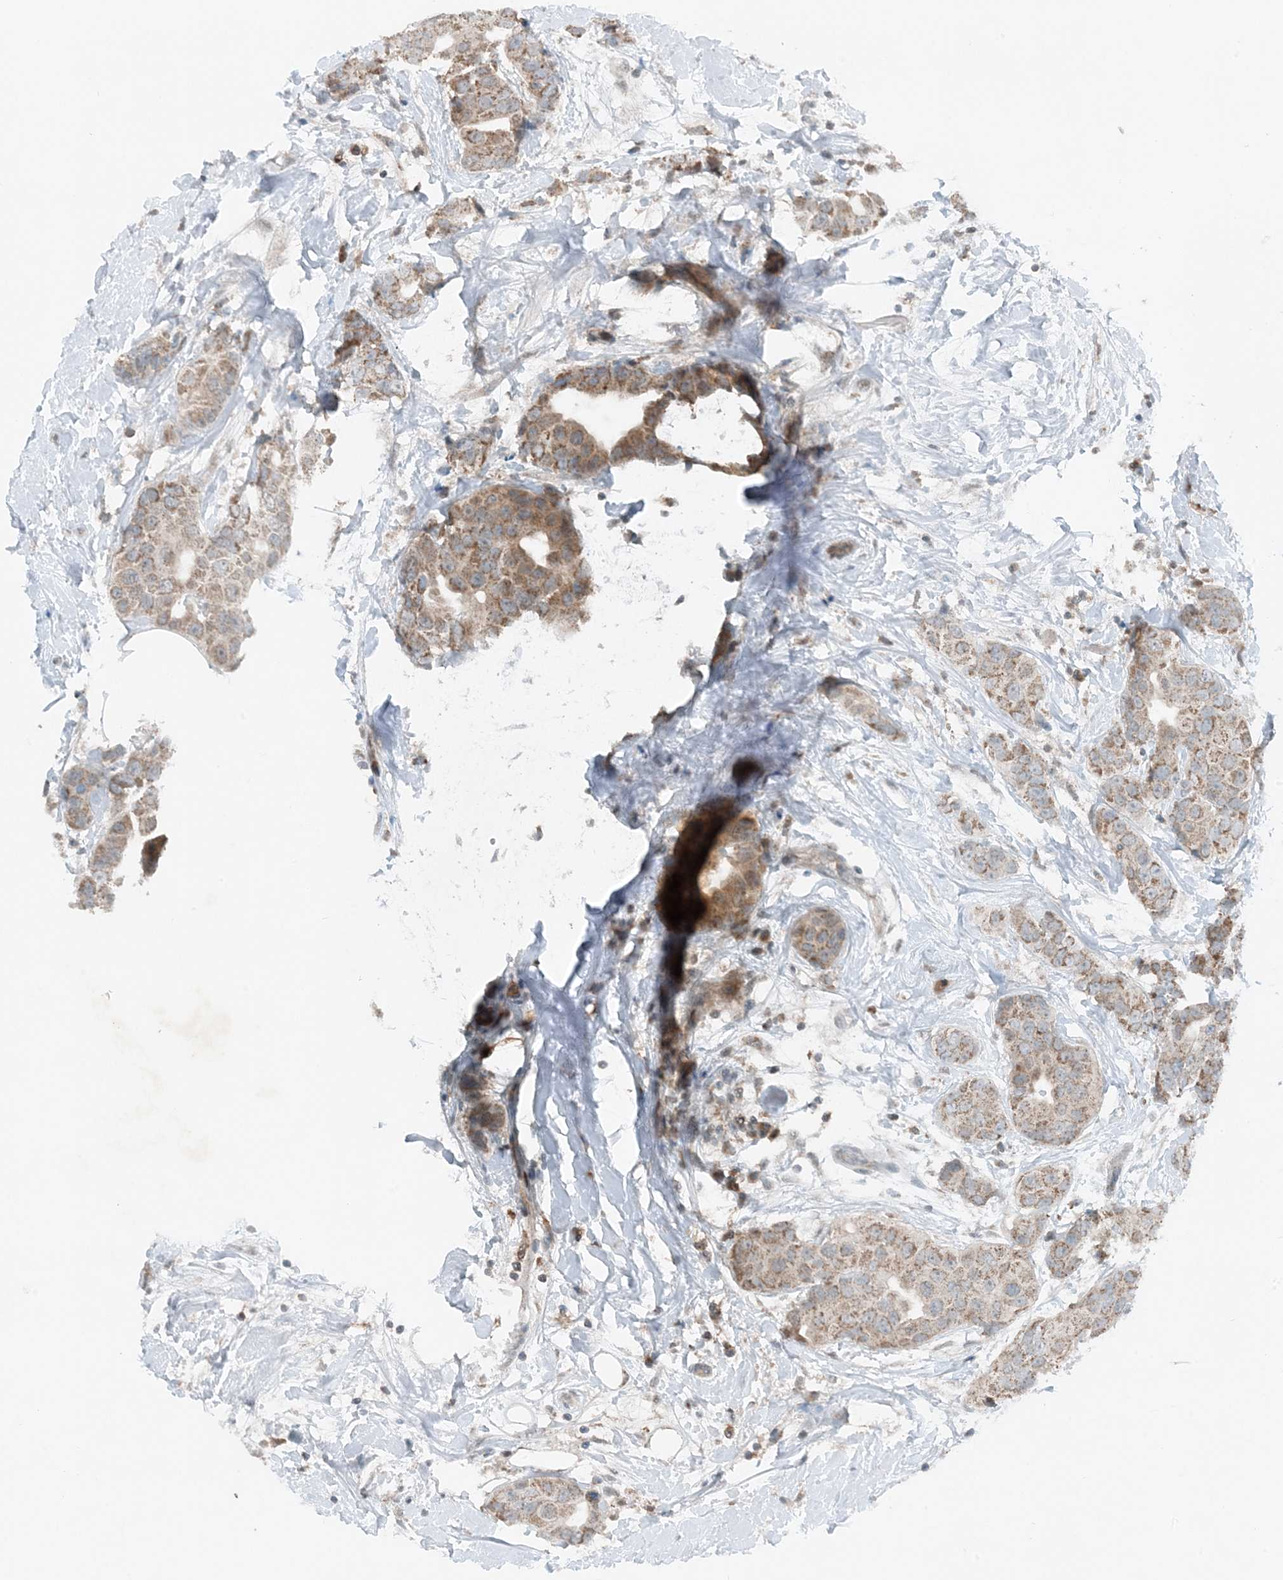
{"staining": {"intensity": "moderate", "quantity": ">75%", "location": "cytoplasmic/membranous"}, "tissue": "breast cancer", "cell_type": "Tumor cells", "image_type": "cancer", "snomed": [{"axis": "morphology", "description": "Normal tissue, NOS"}, {"axis": "morphology", "description": "Duct carcinoma"}, {"axis": "topography", "description": "Breast"}], "caption": "Immunohistochemical staining of human breast cancer demonstrates medium levels of moderate cytoplasmic/membranous staining in approximately >75% of tumor cells. (Stains: DAB in brown, nuclei in blue, Microscopy: brightfield microscopy at high magnification).", "gene": "MITD1", "patient": {"sex": "female", "age": 39}}